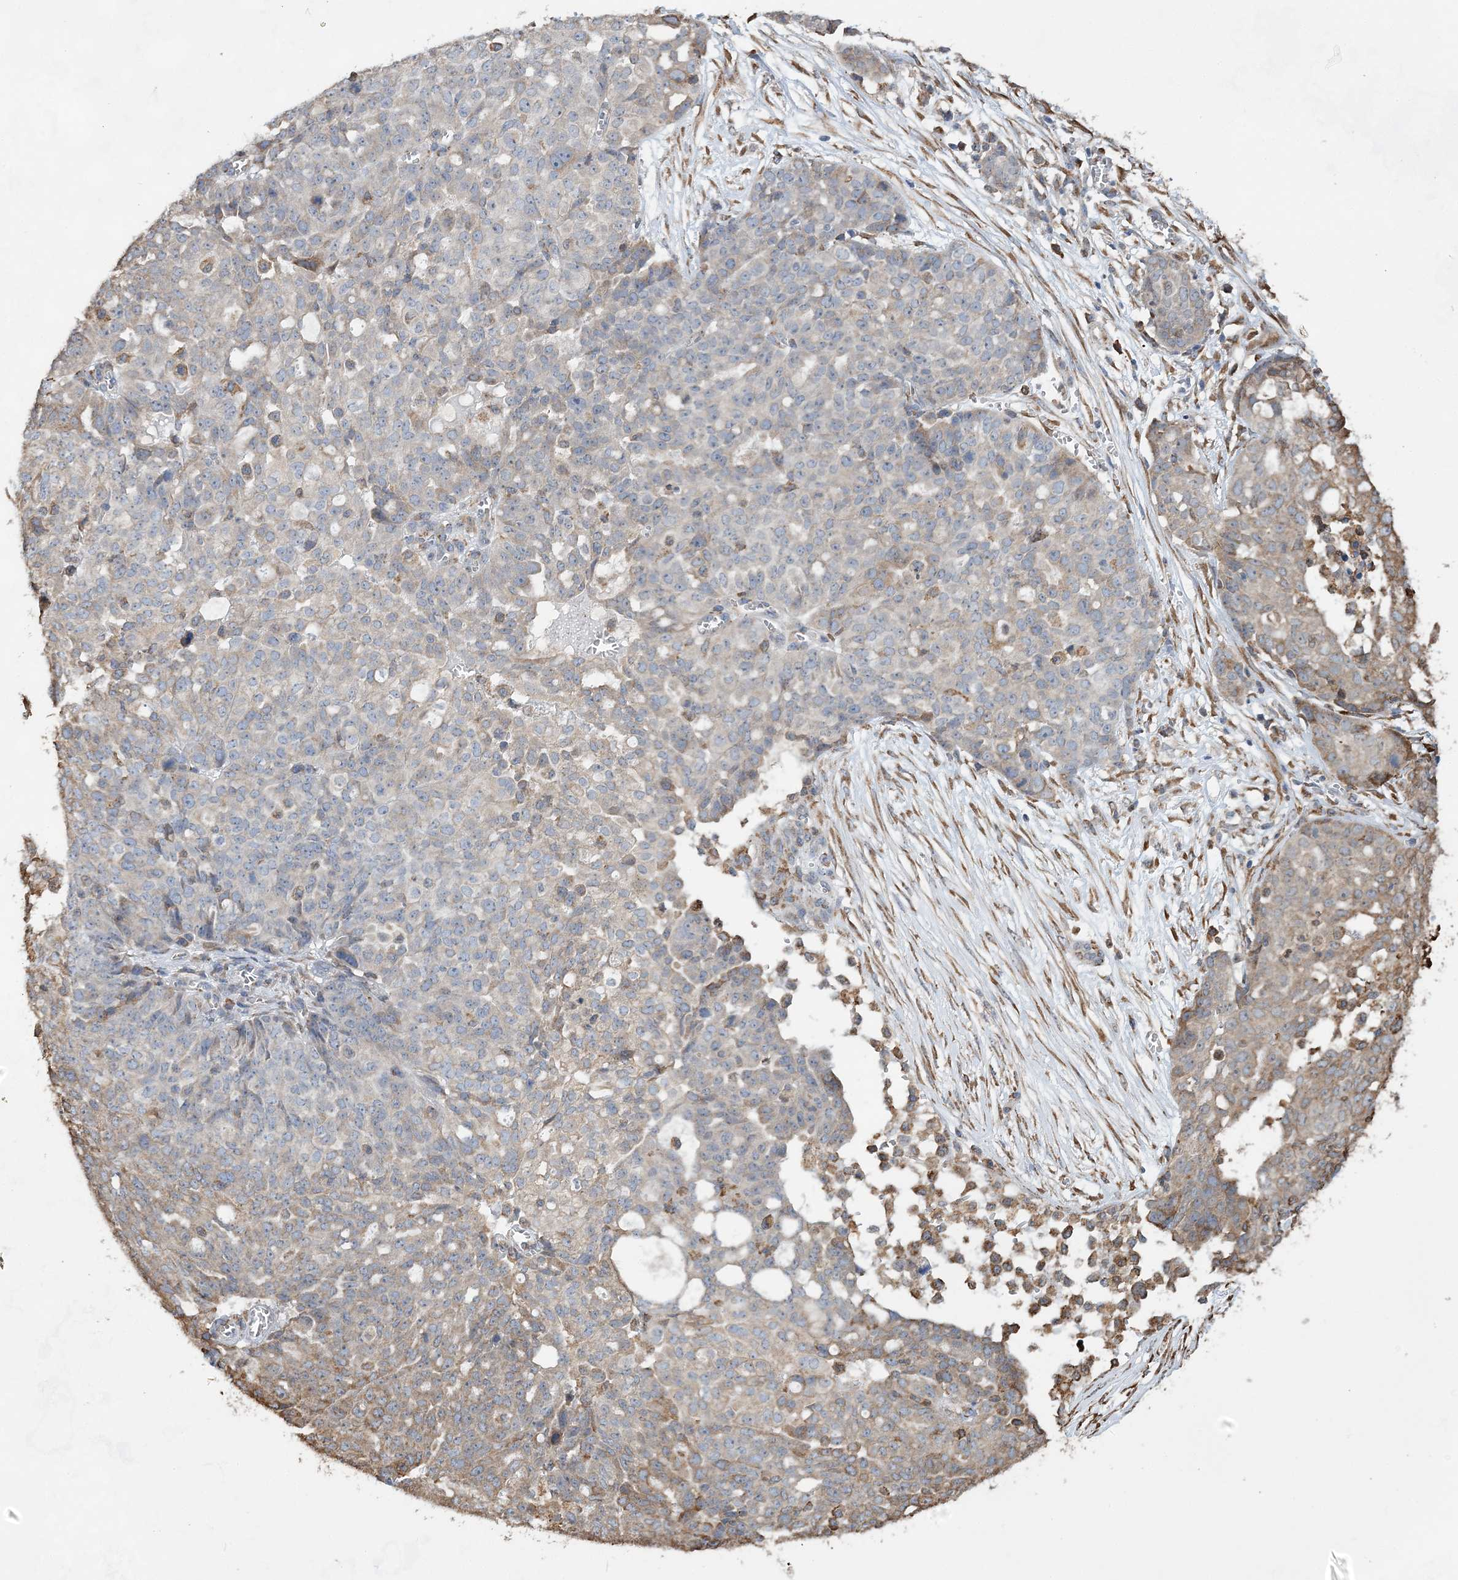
{"staining": {"intensity": "moderate", "quantity": "<25%", "location": "cytoplasmic/membranous"}, "tissue": "ovarian cancer", "cell_type": "Tumor cells", "image_type": "cancer", "snomed": [{"axis": "morphology", "description": "Cystadenocarcinoma, serous, NOS"}, {"axis": "topography", "description": "Soft tissue"}, {"axis": "topography", "description": "Ovary"}], "caption": "Ovarian cancer (serous cystadenocarcinoma) tissue displays moderate cytoplasmic/membranous staining in approximately <25% of tumor cells", "gene": "WDR12", "patient": {"sex": "female", "age": 57}}